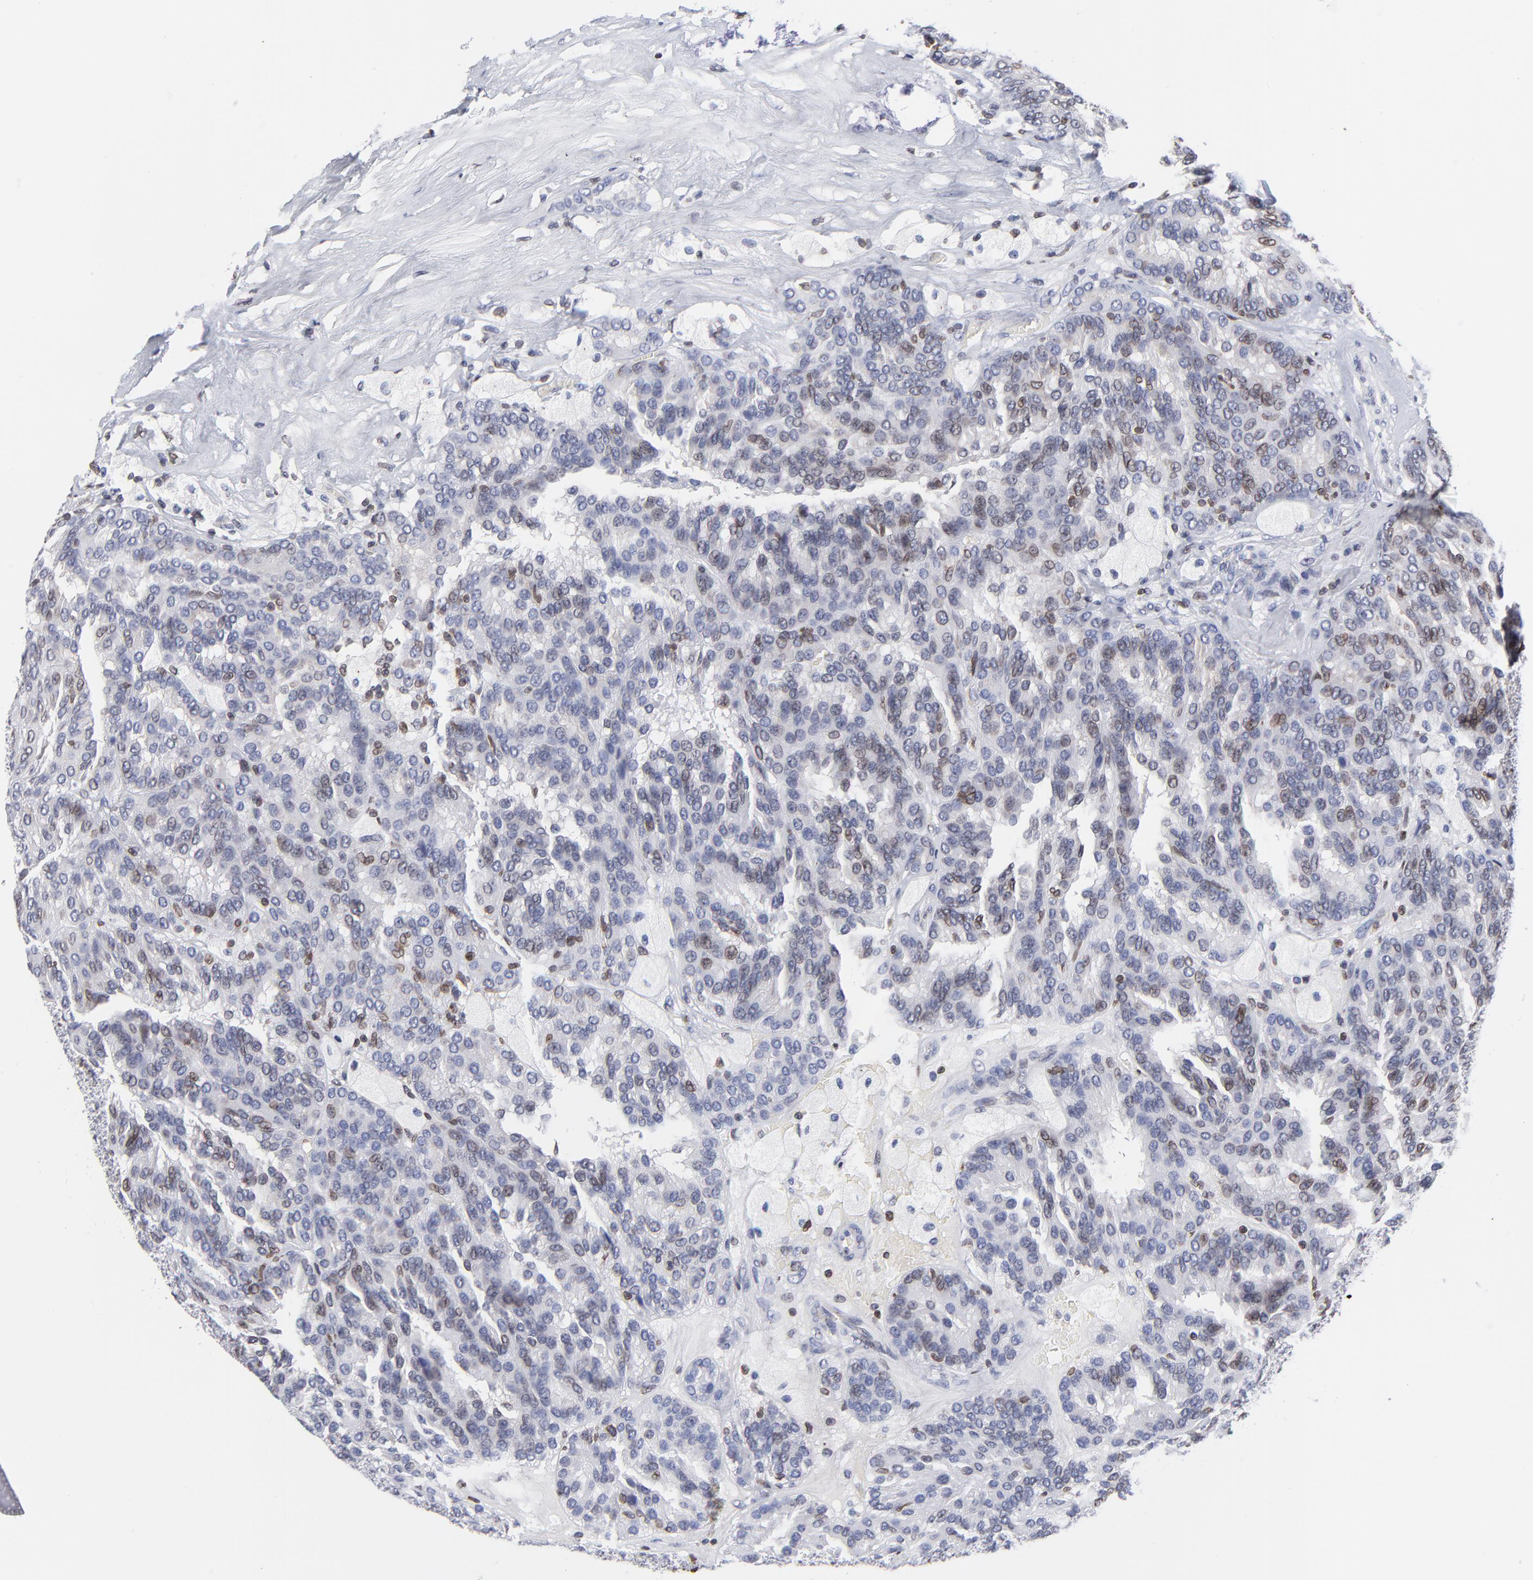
{"staining": {"intensity": "moderate", "quantity": "<25%", "location": "cytoplasmic/membranous,nuclear"}, "tissue": "renal cancer", "cell_type": "Tumor cells", "image_type": "cancer", "snomed": [{"axis": "morphology", "description": "Adenocarcinoma, NOS"}, {"axis": "topography", "description": "Kidney"}], "caption": "Adenocarcinoma (renal) stained with a brown dye reveals moderate cytoplasmic/membranous and nuclear positive staining in about <25% of tumor cells.", "gene": "THAP7", "patient": {"sex": "male", "age": 46}}